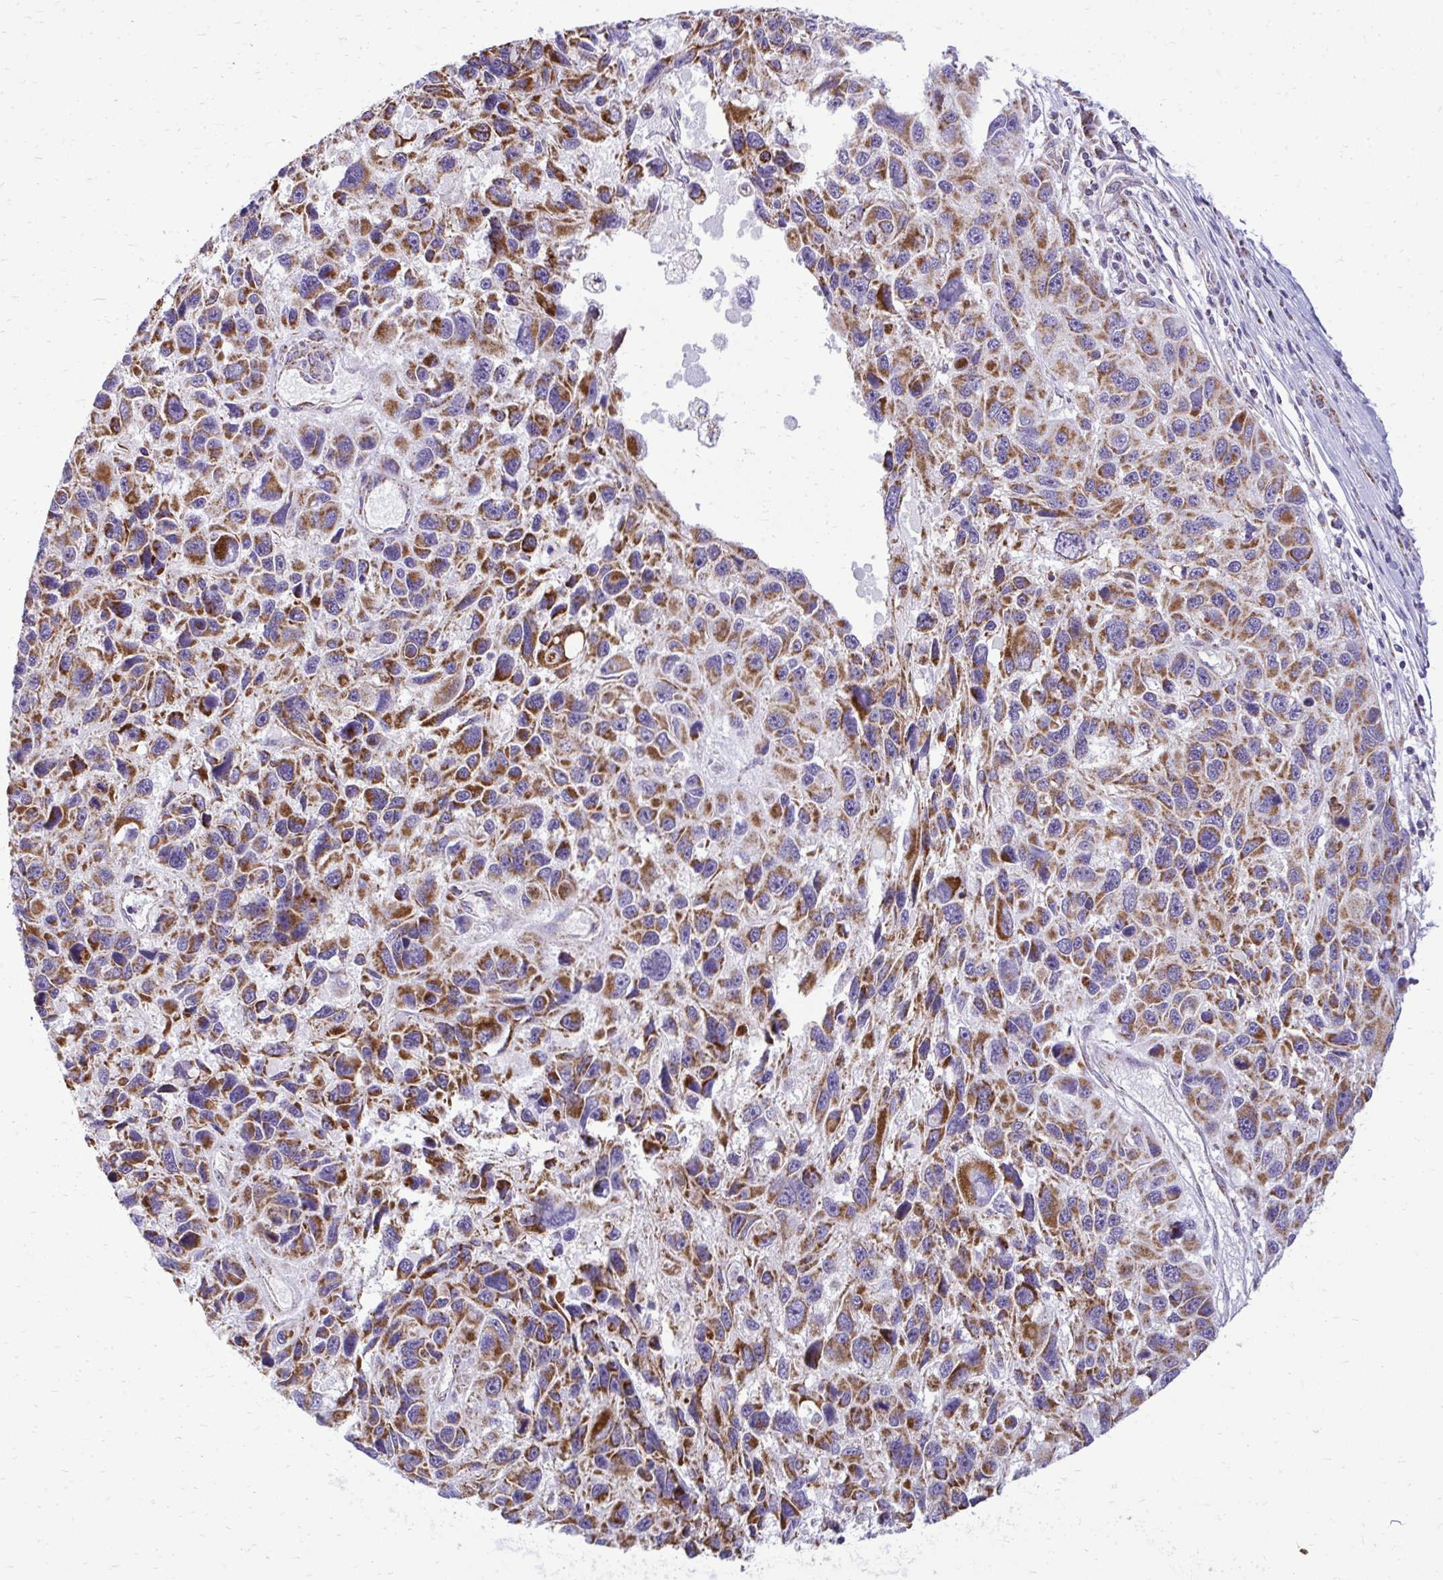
{"staining": {"intensity": "strong", "quantity": ">75%", "location": "cytoplasmic/membranous"}, "tissue": "melanoma", "cell_type": "Tumor cells", "image_type": "cancer", "snomed": [{"axis": "morphology", "description": "Malignant melanoma, NOS"}, {"axis": "topography", "description": "Skin"}], "caption": "Protein staining shows strong cytoplasmic/membranous expression in about >75% of tumor cells in malignant melanoma.", "gene": "IFIT1", "patient": {"sex": "male", "age": 53}}